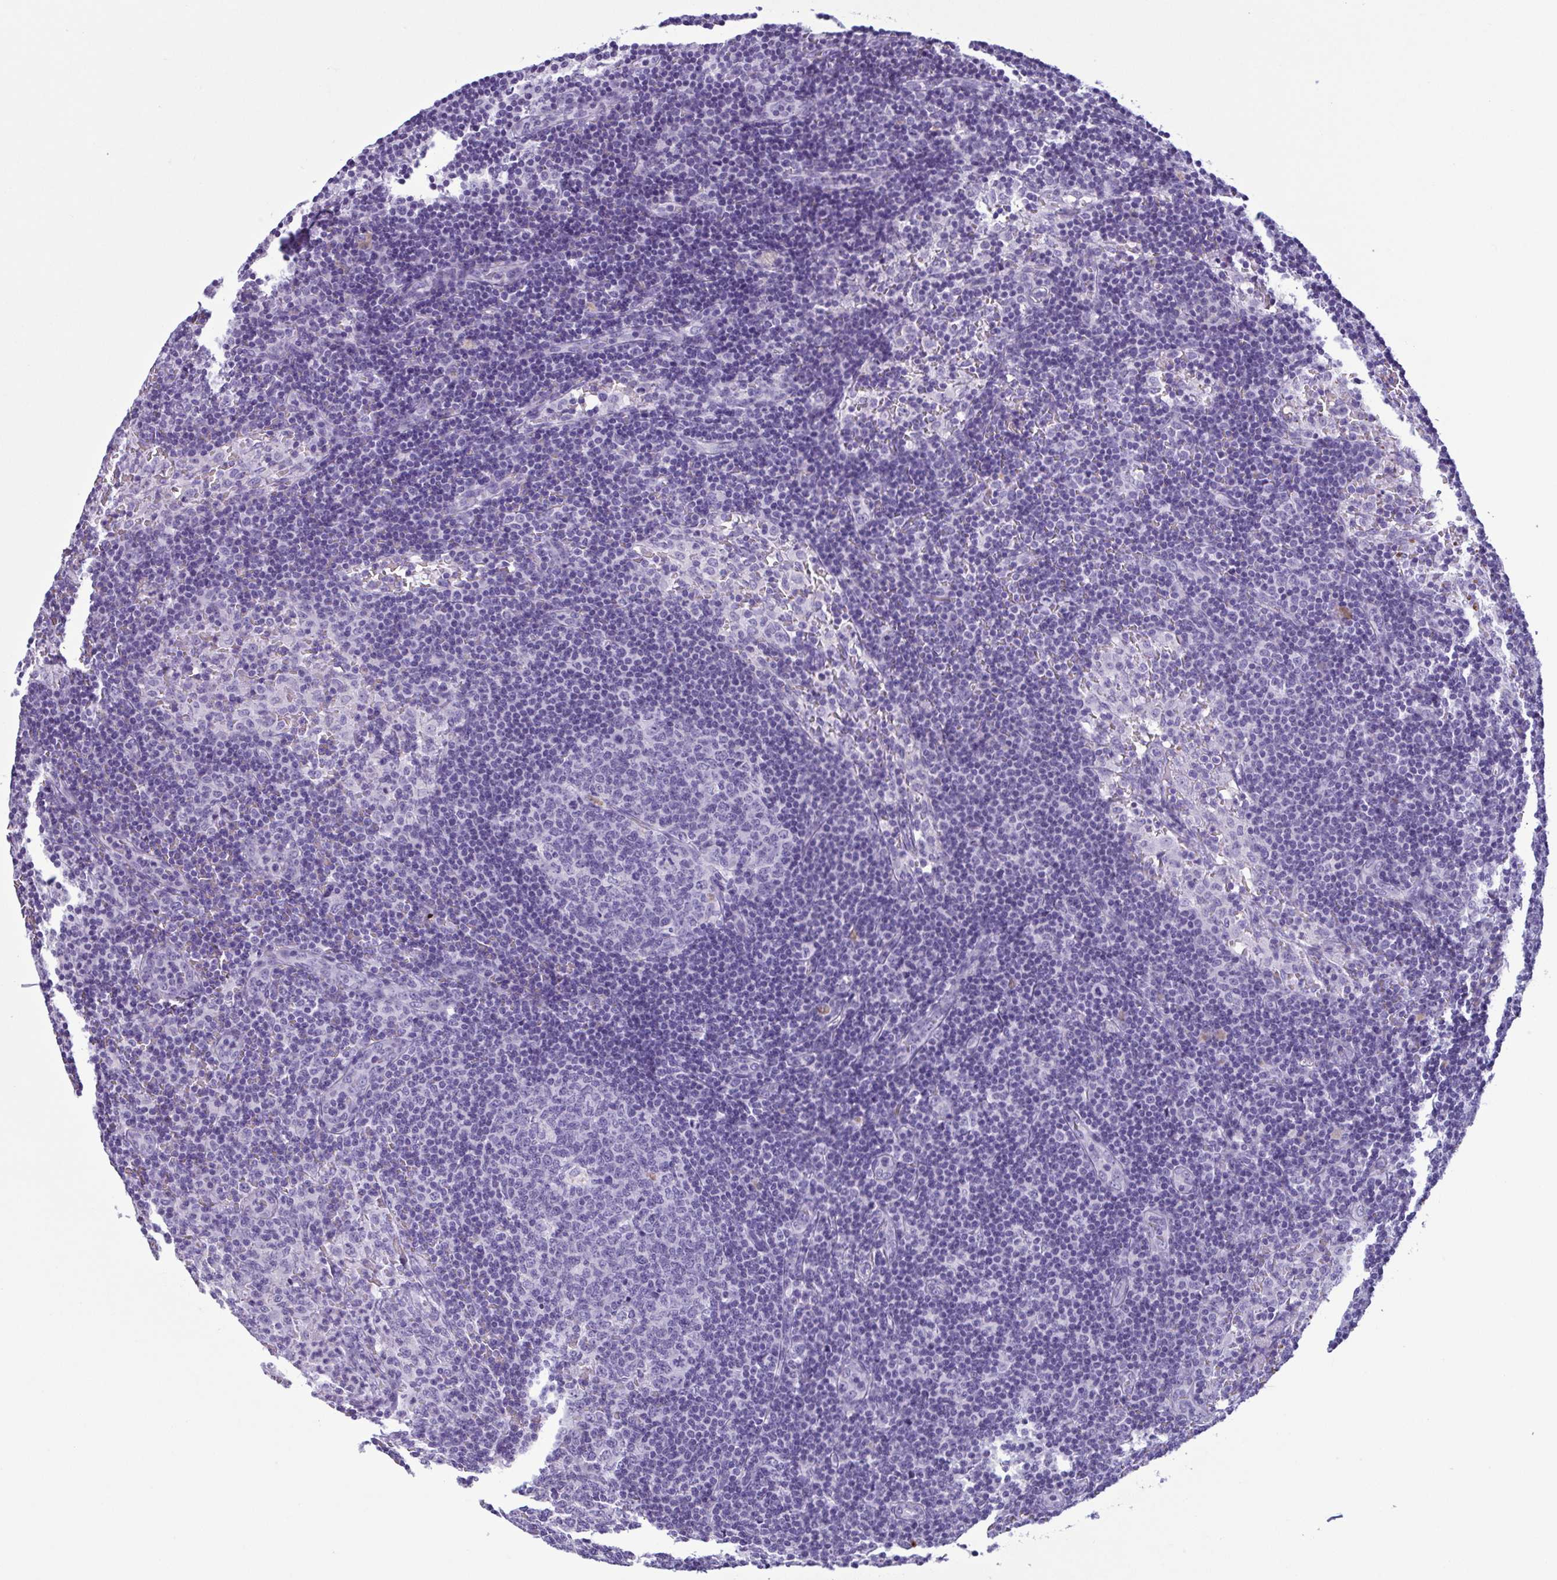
{"staining": {"intensity": "negative", "quantity": "none", "location": "none"}, "tissue": "lymph node", "cell_type": "Germinal center cells", "image_type": "normal", "snomed": [{"axis": "morphology", "description": "Normal tissue, NOS"}, {"axis": "topography", "description": "Lymph node"}], "caption": "A high-resolution photomicrograph shows IHC staining of benign lymph node, which shows no significant staining in germinal center cells.", "gene": "LTF", "patient": {"sex": "female", "age": 41}}